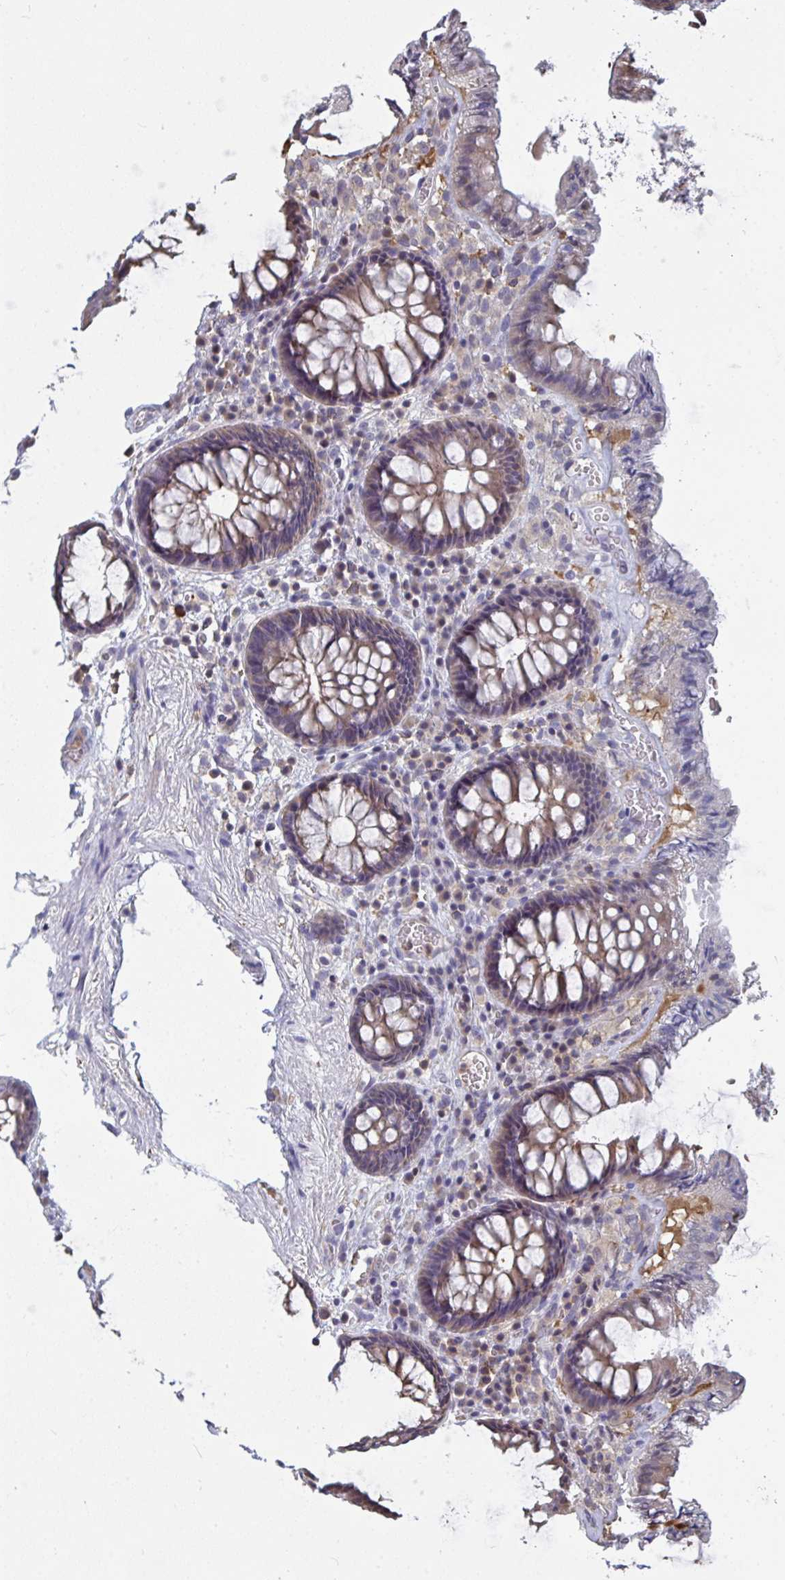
{"staining": {"intensity": "weak", "quantity": ">75%", "location": "cytoplasmic/membranous"}, "tissue": "colon", "cell_type": "Endothelial cells", "image_type": "normal", "snomed": [{"axis": "morphology", "description": "Normal tissue, NOS"}, {"axis": "topography", "description": "Colon"}, {"axis": "topography", "description": "Peripheral nerve tissue"}], "caption": "This histopathology image demonstrates immunohistochemistry staining of unremarkable colon, with low weak cytoplasmic/membranous expression in approximately >75% of endothelial cells.", "gene": "TTC9C", "patient": {"sex": "male", "age": 84}}